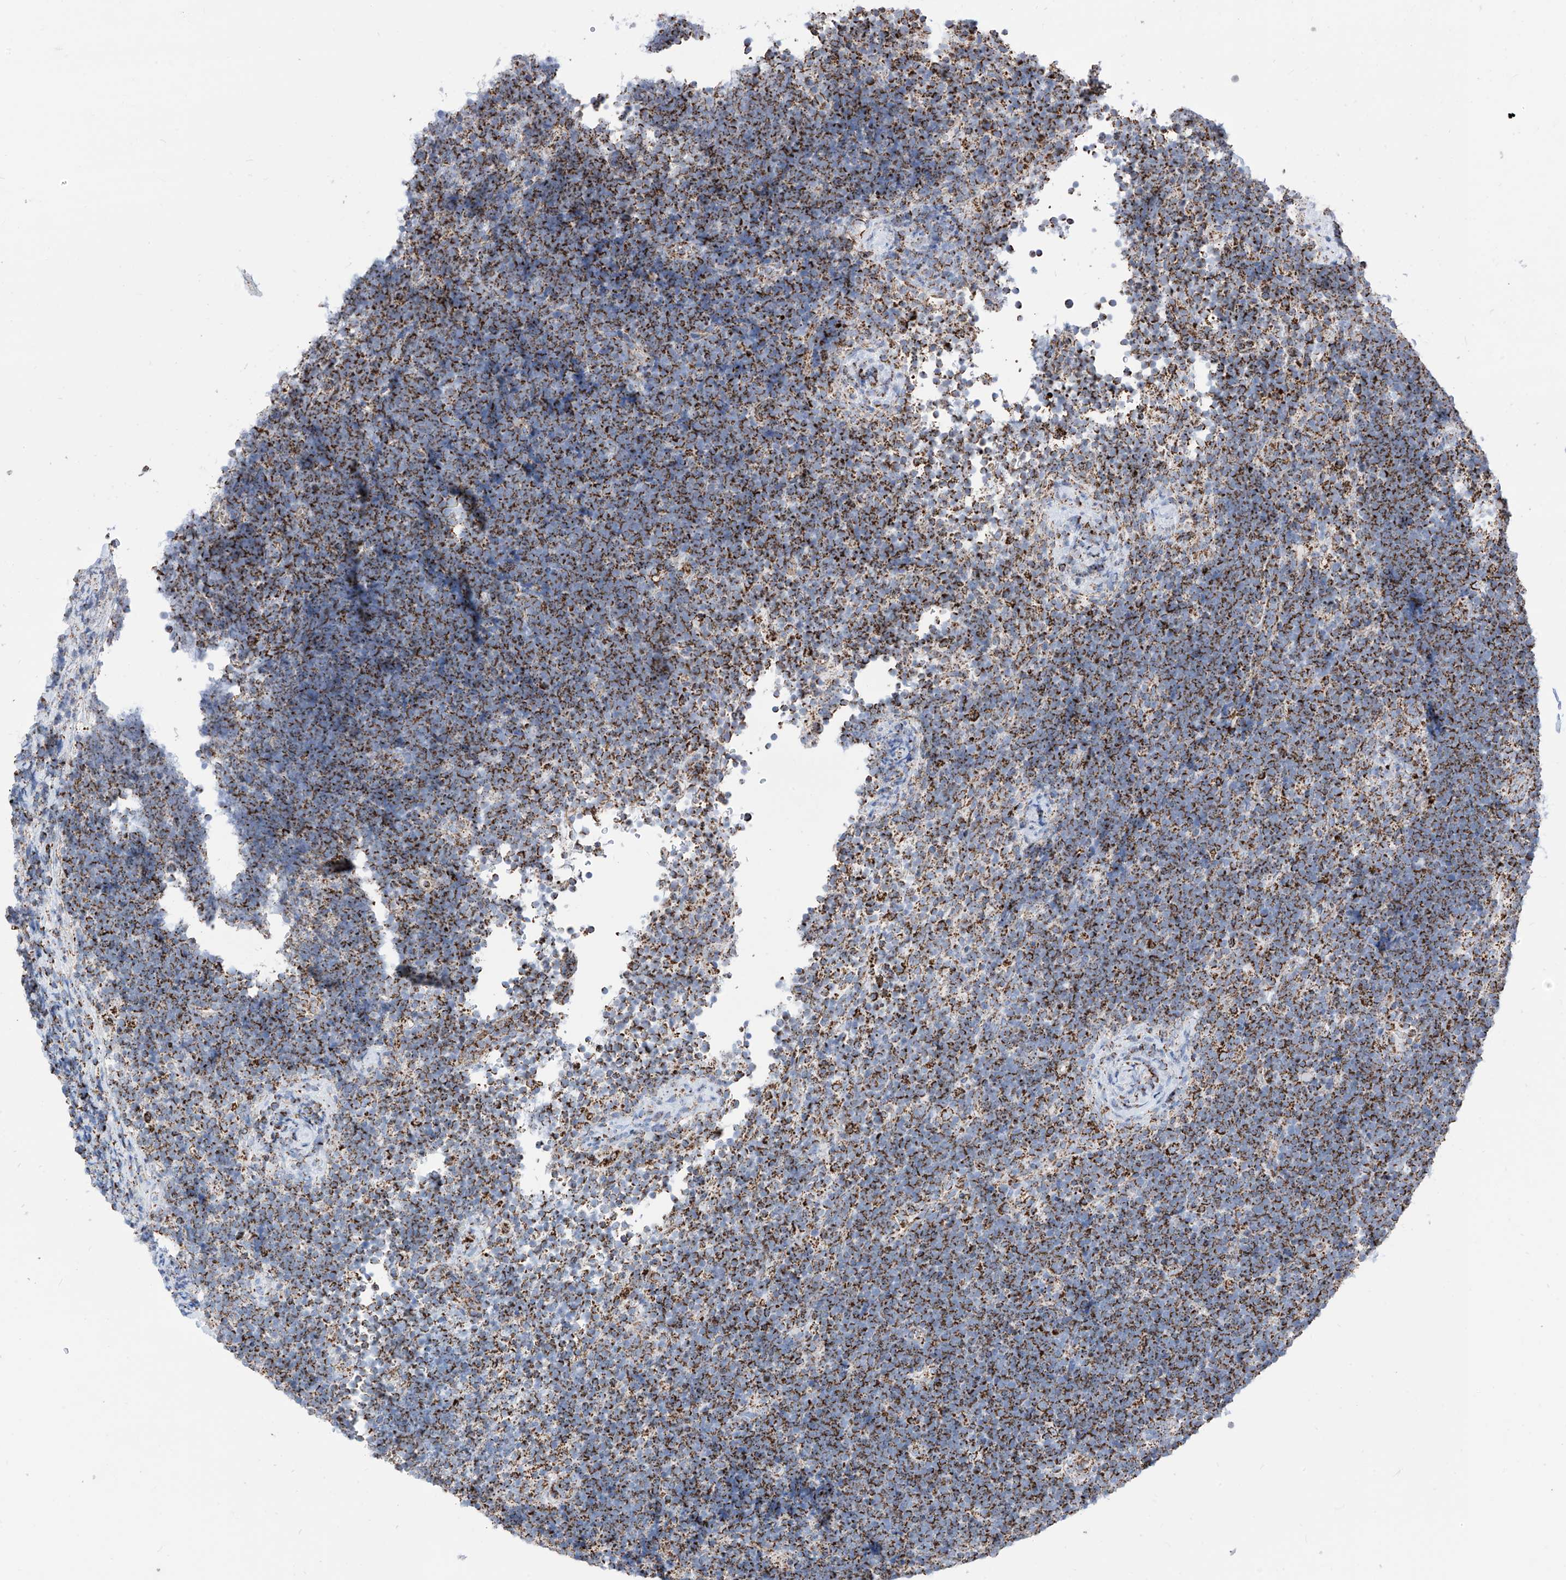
{"staining": {"intensity": "strong", "quantity": ">75%", "location": "cytoplasmic/membranous"}, "tissue": "lymphoma", "cell_type": "Tumor cells", "image_type": "cancer", "snomed": [{"axis": "morphology", "description": "Malignant lymphoma, non-Hodgkin's type, High grade"}, {"axis": "topography", "description": "Lymph node"}], "caption": "Immunohistochemistry (IHC) (DAB (3,3'-diaminobenzidine)) staining of human lymphoma reveals strong cytoplasmic/membranous protein positivity in about >75% of tumor cells.", "gene": "COX5B", "patient": {"sex": "male", "age": 13}}